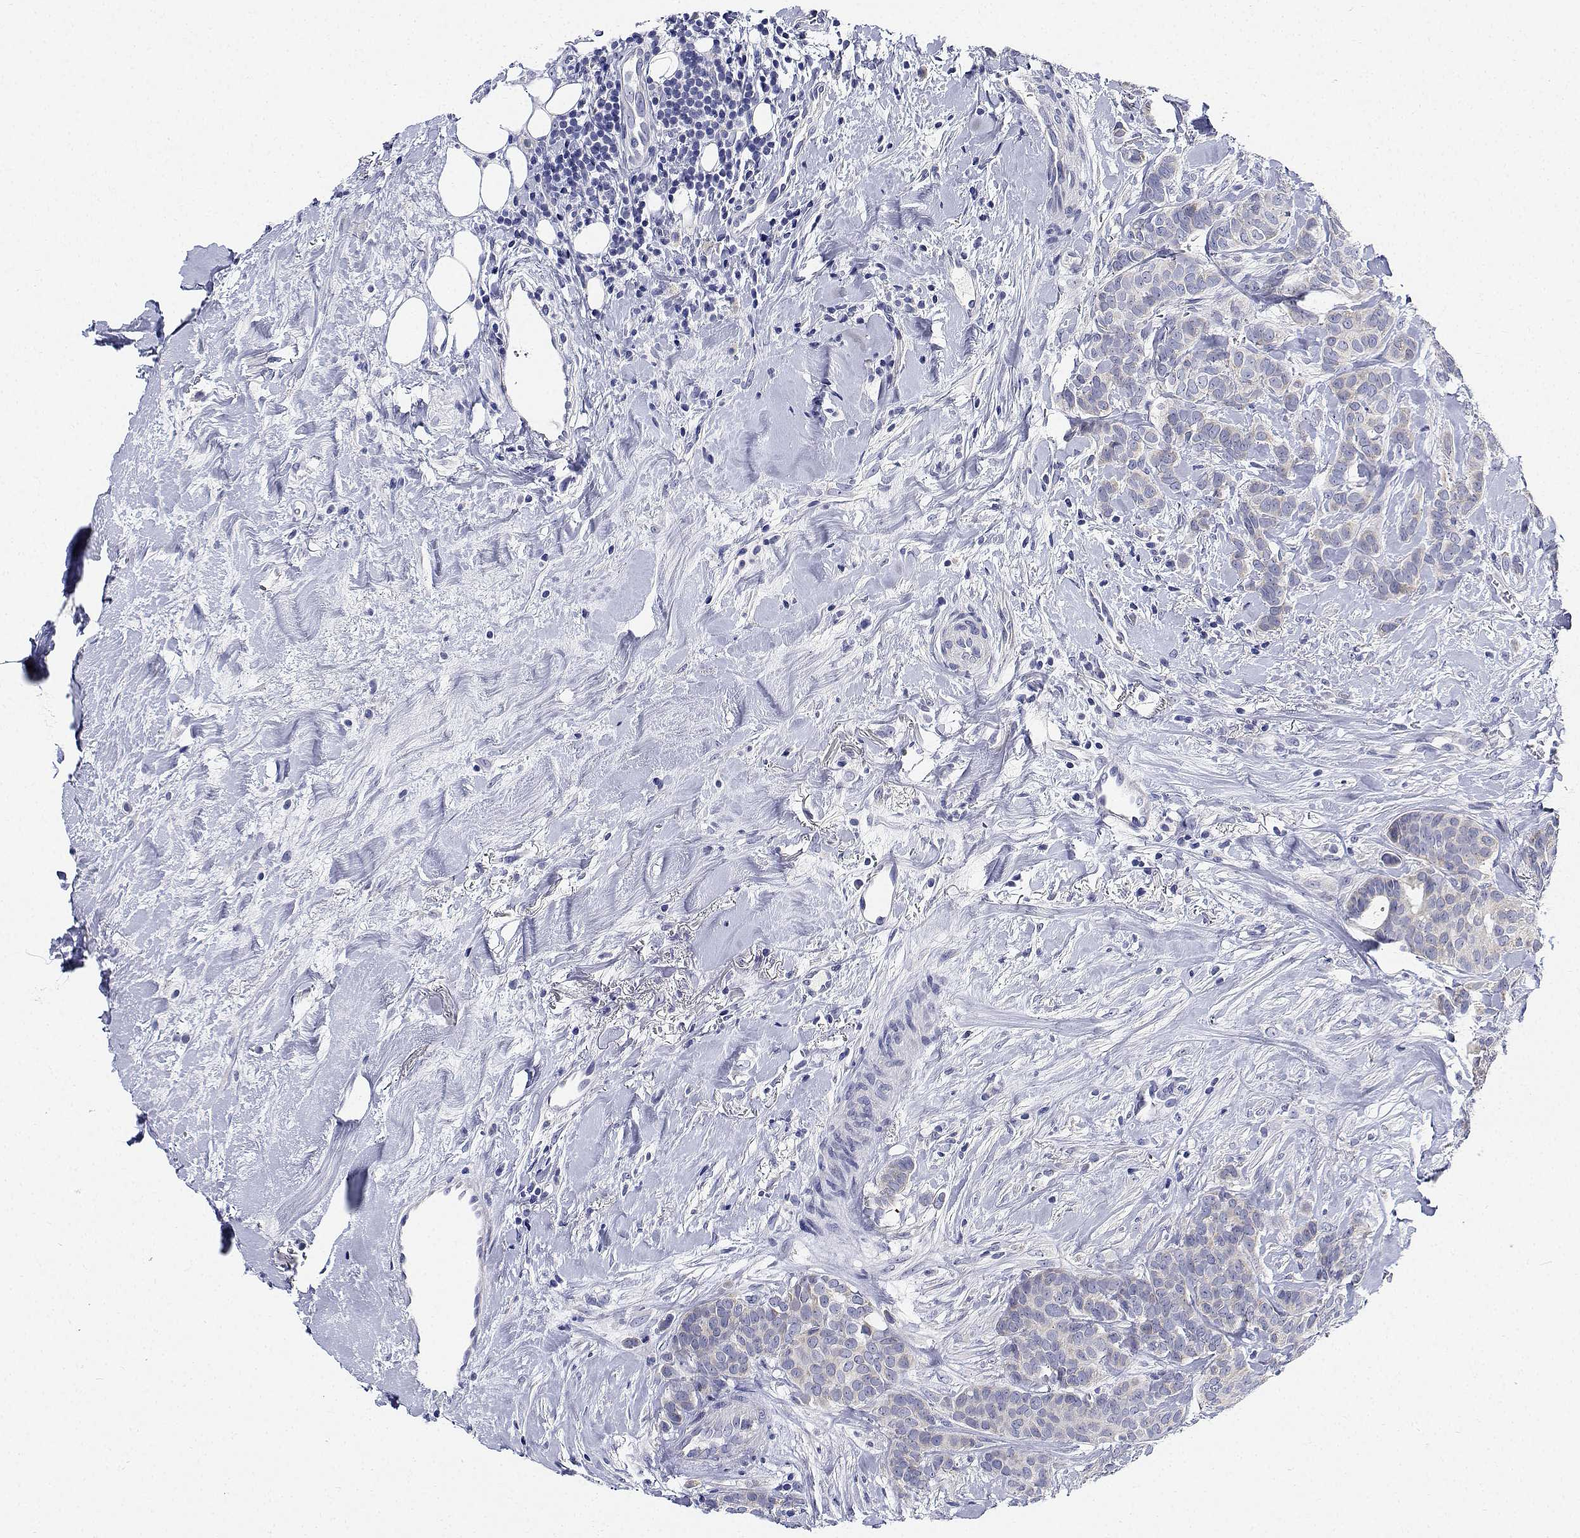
{"staining": {"intensity": "negative", "quantity": "none", "location": "none"}, "tissue": "breast cancer", "cell_type": "Tumor cells", "image_type": "cancer", "snomed": [{"axis": "morphology", "description": "Duct carcinoma"}, {"axis": "topography", "description": "Breast"}], "caption": "DAB (3,3'-diaminobenzidine) immunohistochemical staining of intraductal carcinoma (breast) reveals no significant positivity in tumor cells.", "gene": "CDHR3", "patient": {"sex": "female", "age": 84}}